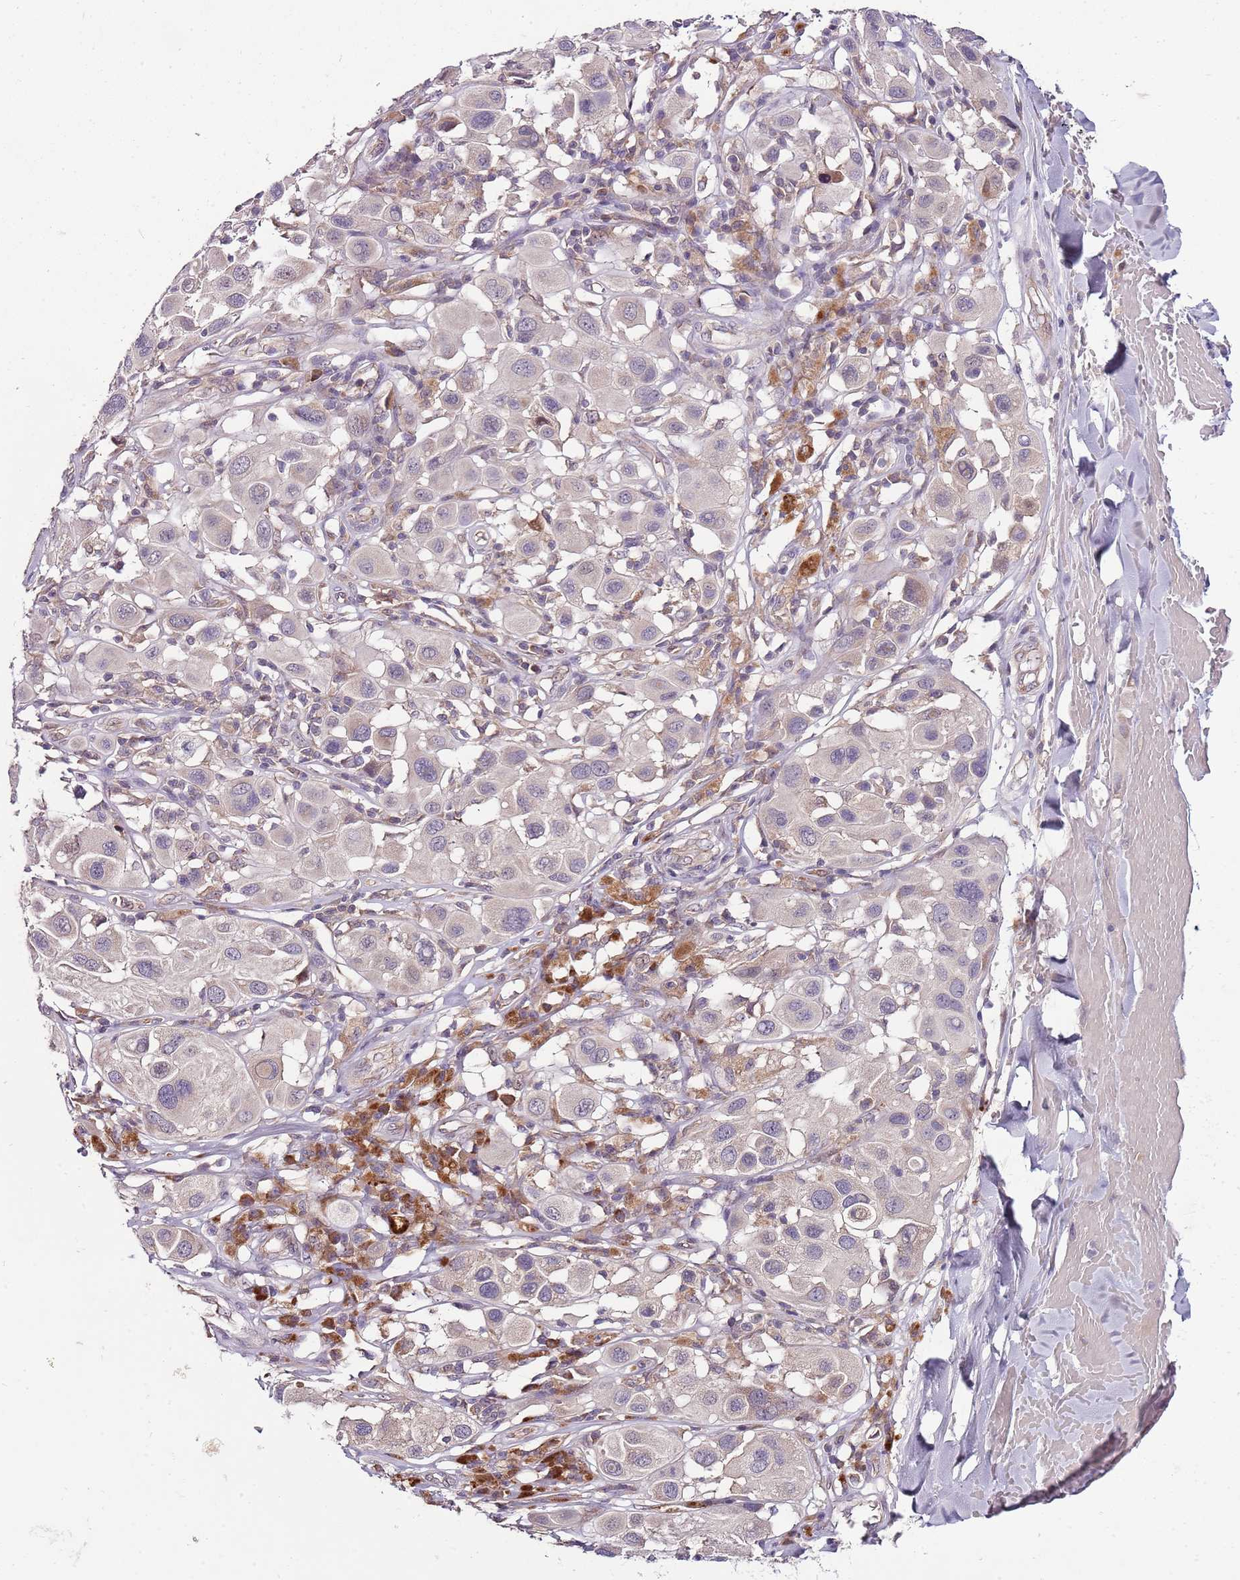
{"staining": {"intensity": "negative", "quantity": "none", "location": "none"}, "tissue": "melanoma", "cell_type": "Tumor cells", "image_type": "cancer", "snomed": [{"axis": "morphology", "description": "Malignant melanoma, Metastatic site"}, {"axis": "topography", "description": "Skin"}], "caption": "The micrograph demonstrates no significant expression in tumor cells of malignant melanoma (metastatic site).", "gene": "FBXL22", "patient": {"sex": "male", "age": 41}}